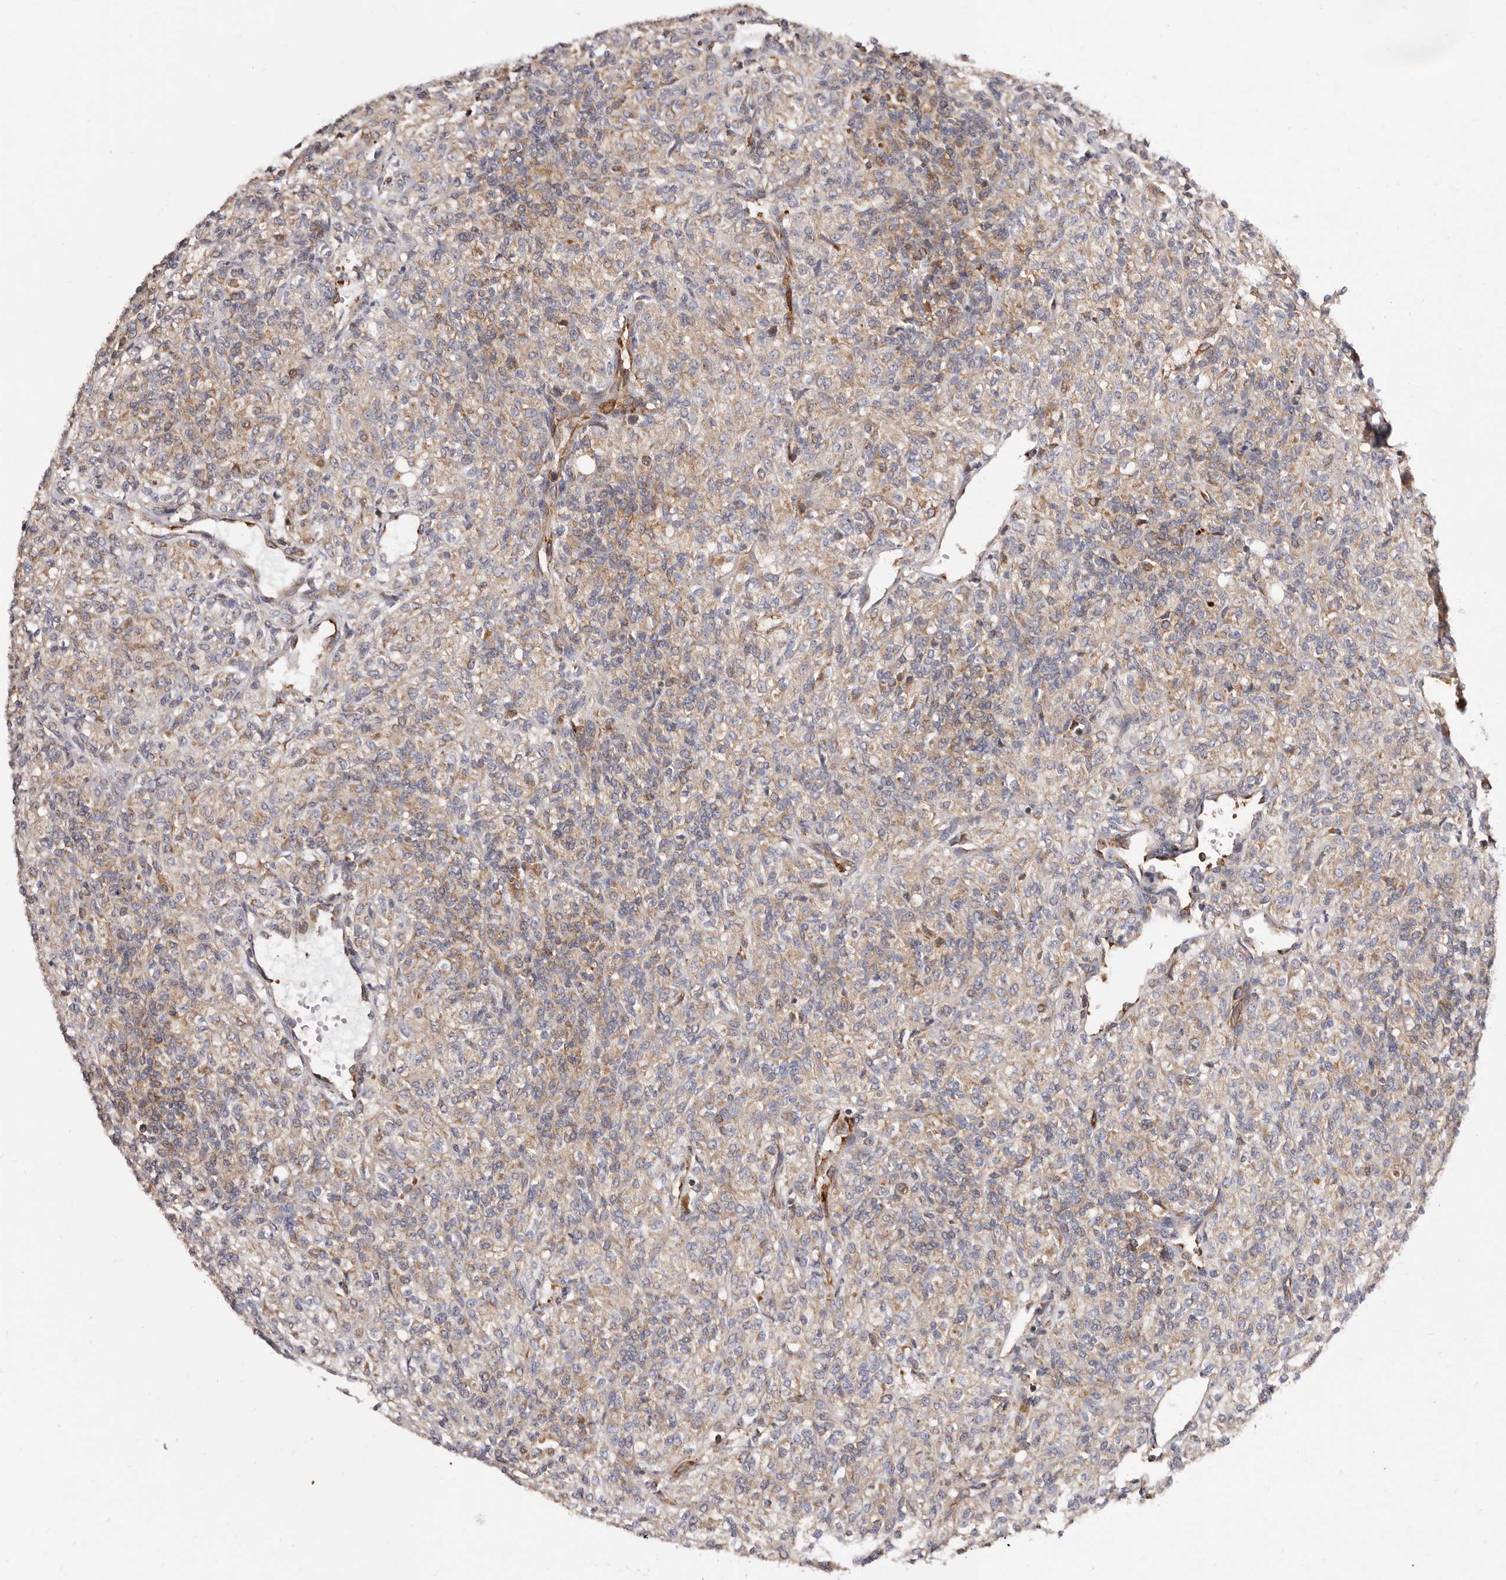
{"staining": {"intensity": "weak", "quantity": "25%-75%", "location": "cytoplasmic/membranous"}, "tissue": "renal cancer", "cell_type": "Tumor cells", "image_type": "cancer", "snomed": [{"axis": "morphology", "description": "Adenocarcinoma, NOS"}, {"axis": "topography", "description": "Kidney"}], "caption": "Renal cancer was stained to show a protein in brown. There is low levels of weak cytoplasmic/membranous positivity in about 25%-75% of tumor cells. The protein is shown in brown color, while the nuclei are stained blue.", "gene": "COQ8B", "patient": {"sex": "male", "age": 77}}